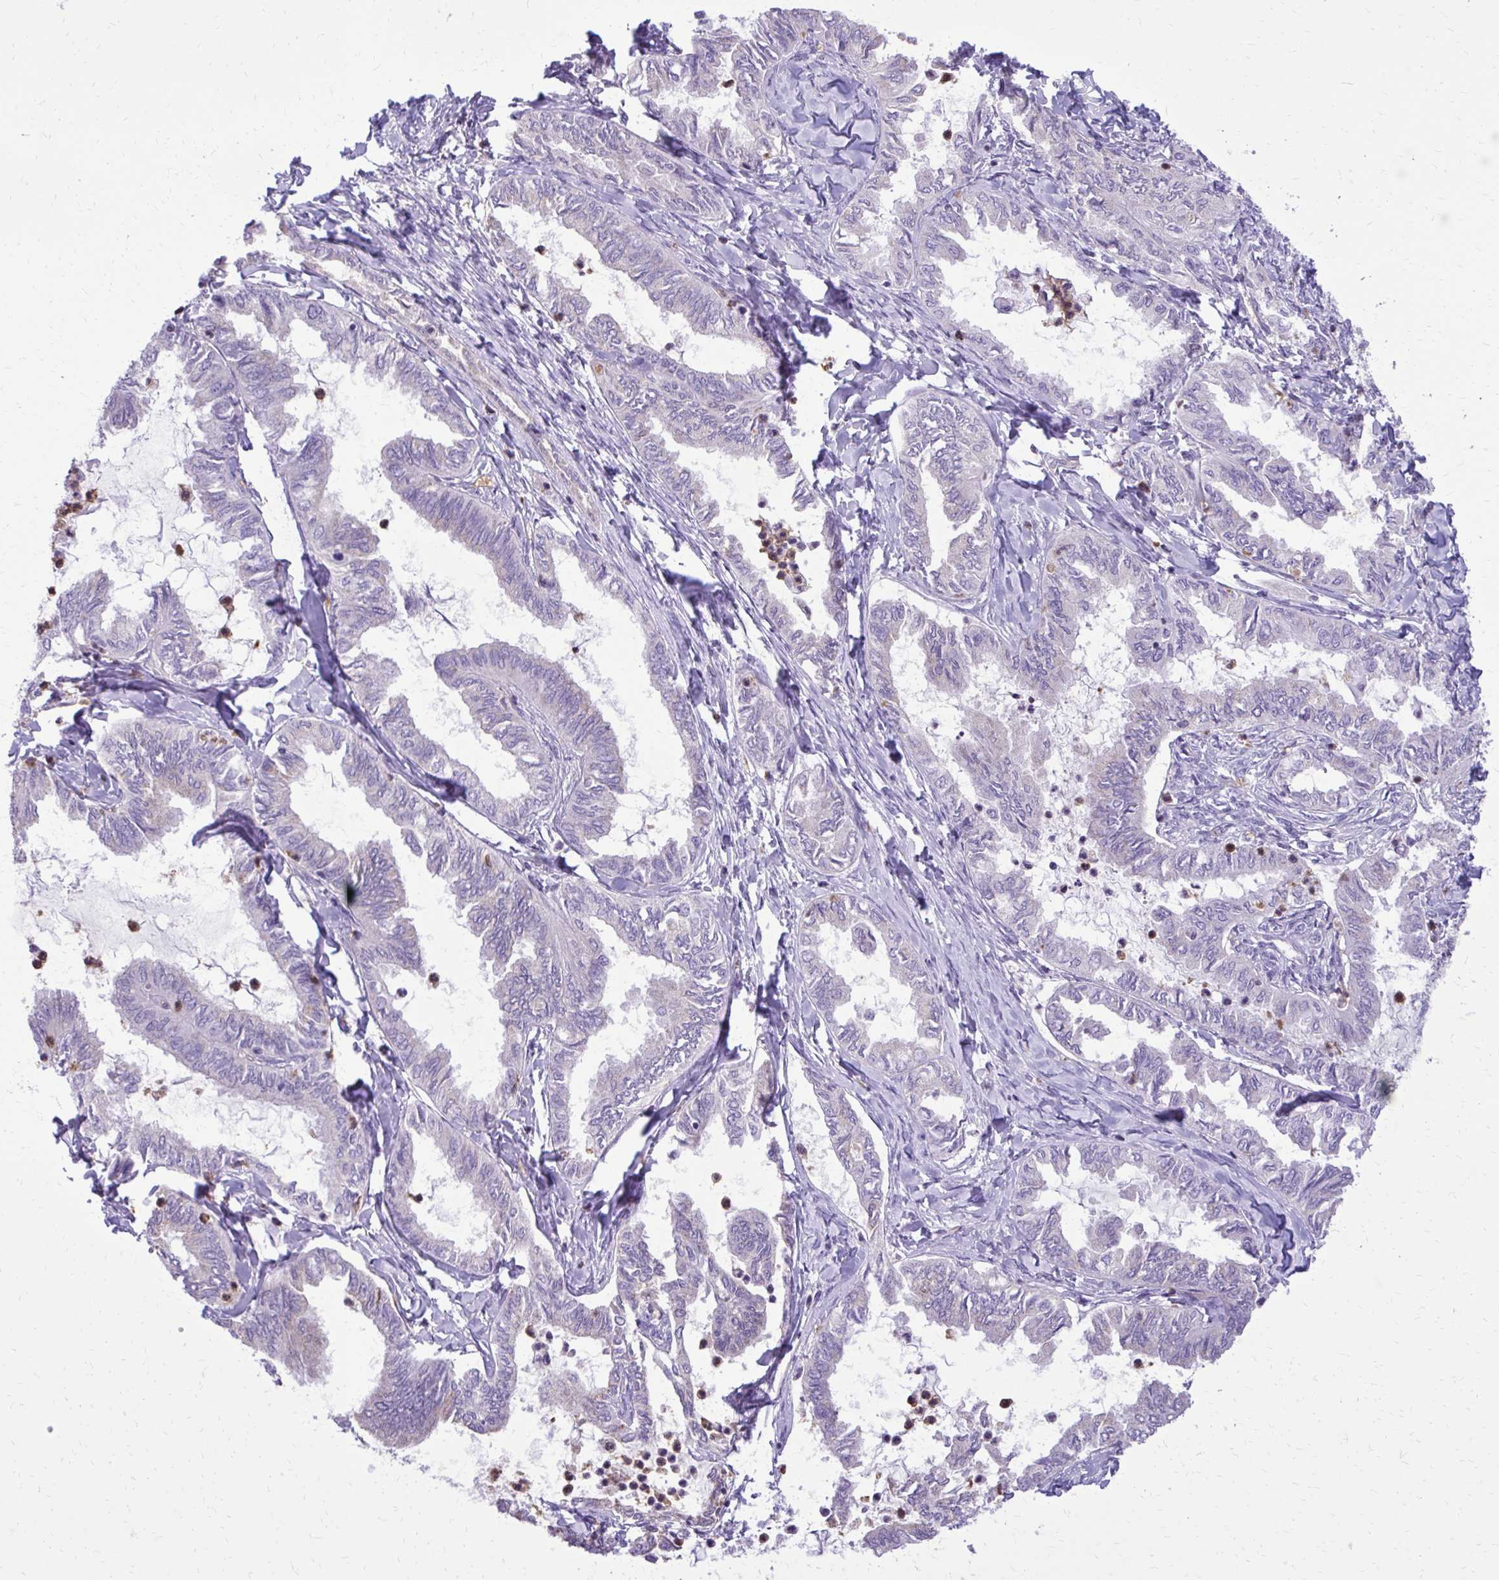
{"staining": {"intensity": "negative", "quantity": "none", "location": "none"}, "tissue": "ovarian cancer", "cell_type": "Tumor cells", "image_type": "cancer", "snomed": [{"axis": "morphology", "description": "Carcinoma, endometroid"}, {"axis": "topography", "description": "Ovary"}], "caption": "Protein analysis of ovarian cancer reveals no significant positivity in tumor cells. The staining is performed using DAB (3,3'-diaminobenzidine) brown chromogen with nuclei counter-stained in using hematoxylin.", "gene": "CAT", "patient": {"sex": "female", "age": 70}}